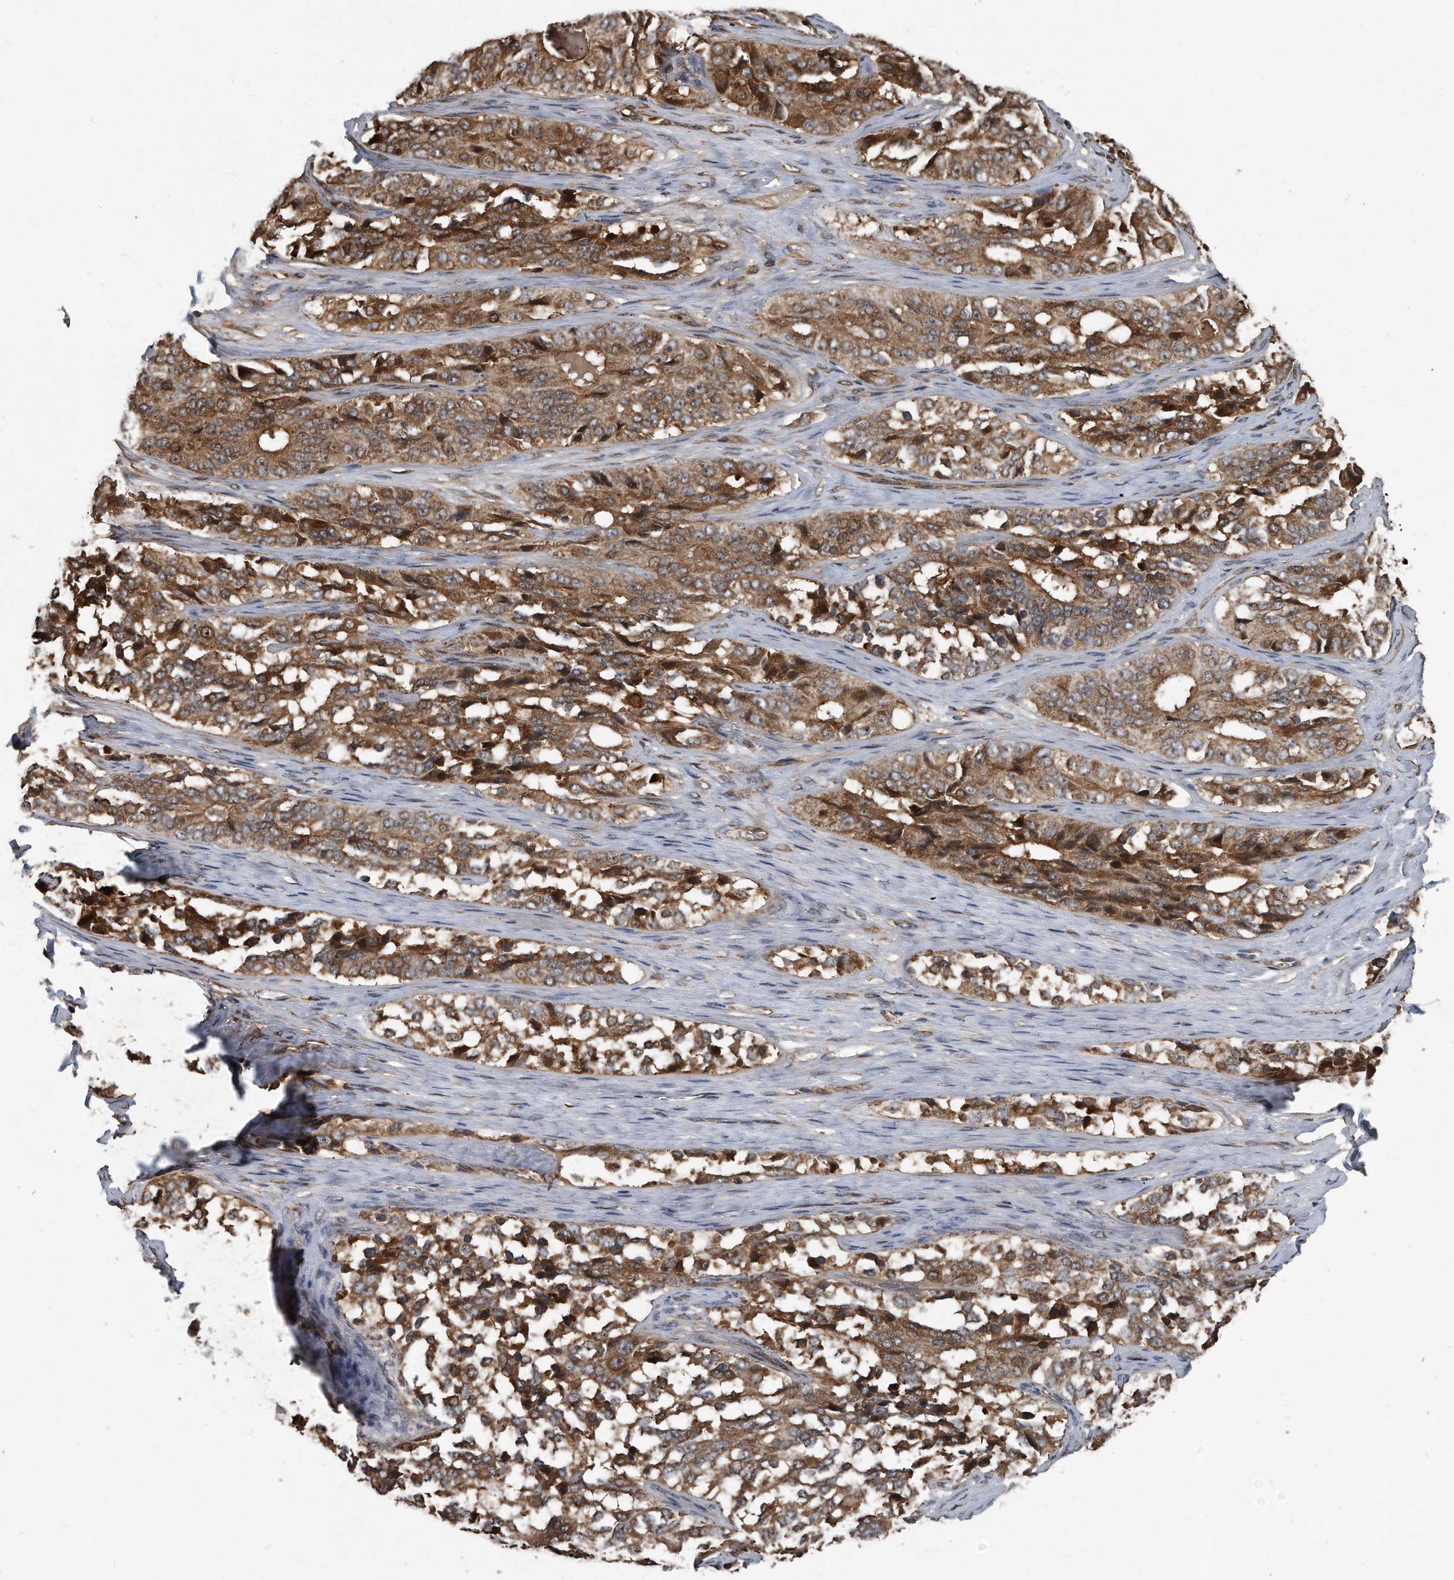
{"staining": {"intensity": "moderate", "quantity": ">75%", "location": "cytoplasmic/membranous"}, "tissue": "ovarian cancer", "cell_type": "Tumor cells", "image_type": "cancer", "snomed": [{"axis": "morphology", "description": "Carcinoma, endometroid"}, {"axis": "topography", "description": "Ovary"}], "caption": "High-magnification brightfield microscopy of ovarian cancer stained with DAB (brown) and counterstained with hematoxylin (blue). tumor cells exhibit moderate cytoplasmic/membranous staining is identified in about>75% of cells.", "gene": "FAM136A", "patient": {"sex": "female", "age": 51}}